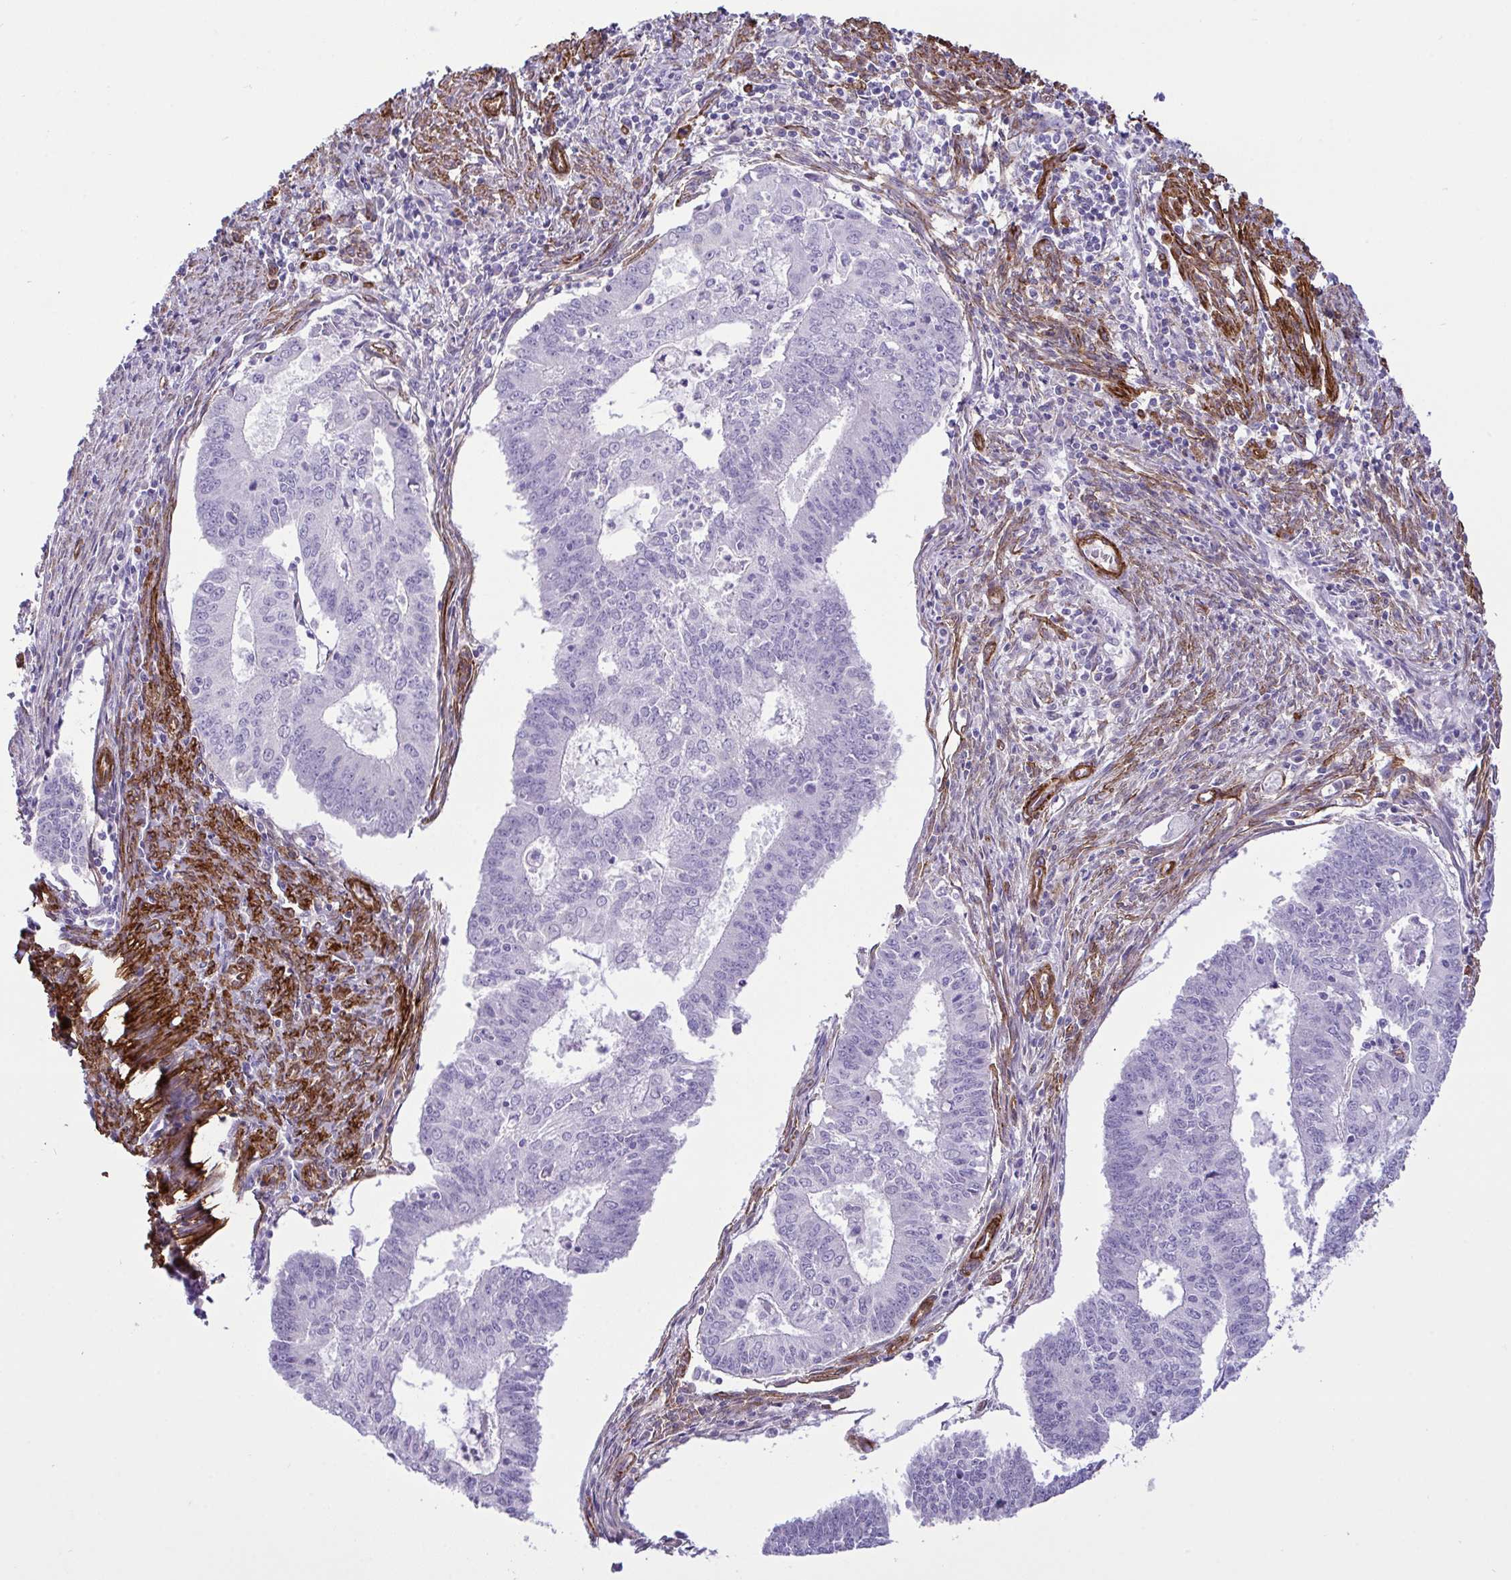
{"staining": {"intensity": "negative", "quantity": "none", "location": "none"}, "tissue": "endometrial cancer", "cell_type": "Tumor cells", "image_type": "cancer", "snomed": [{"axis": "morphology", "description": "Adenocarcinoma, NOS"}, {"axis": "topography", "description": "Endometrium"}], "caption": "A high-resolution micrograph shows IHC staining of endometrial cancer (adenocarcinoma), which reveals no significant staining in tumor cells. (DAB immunohistochemistry with hematoxylin counter stain).", "gene": "SYNPO2L", "patient": {"sex": "female", "age": 61}}